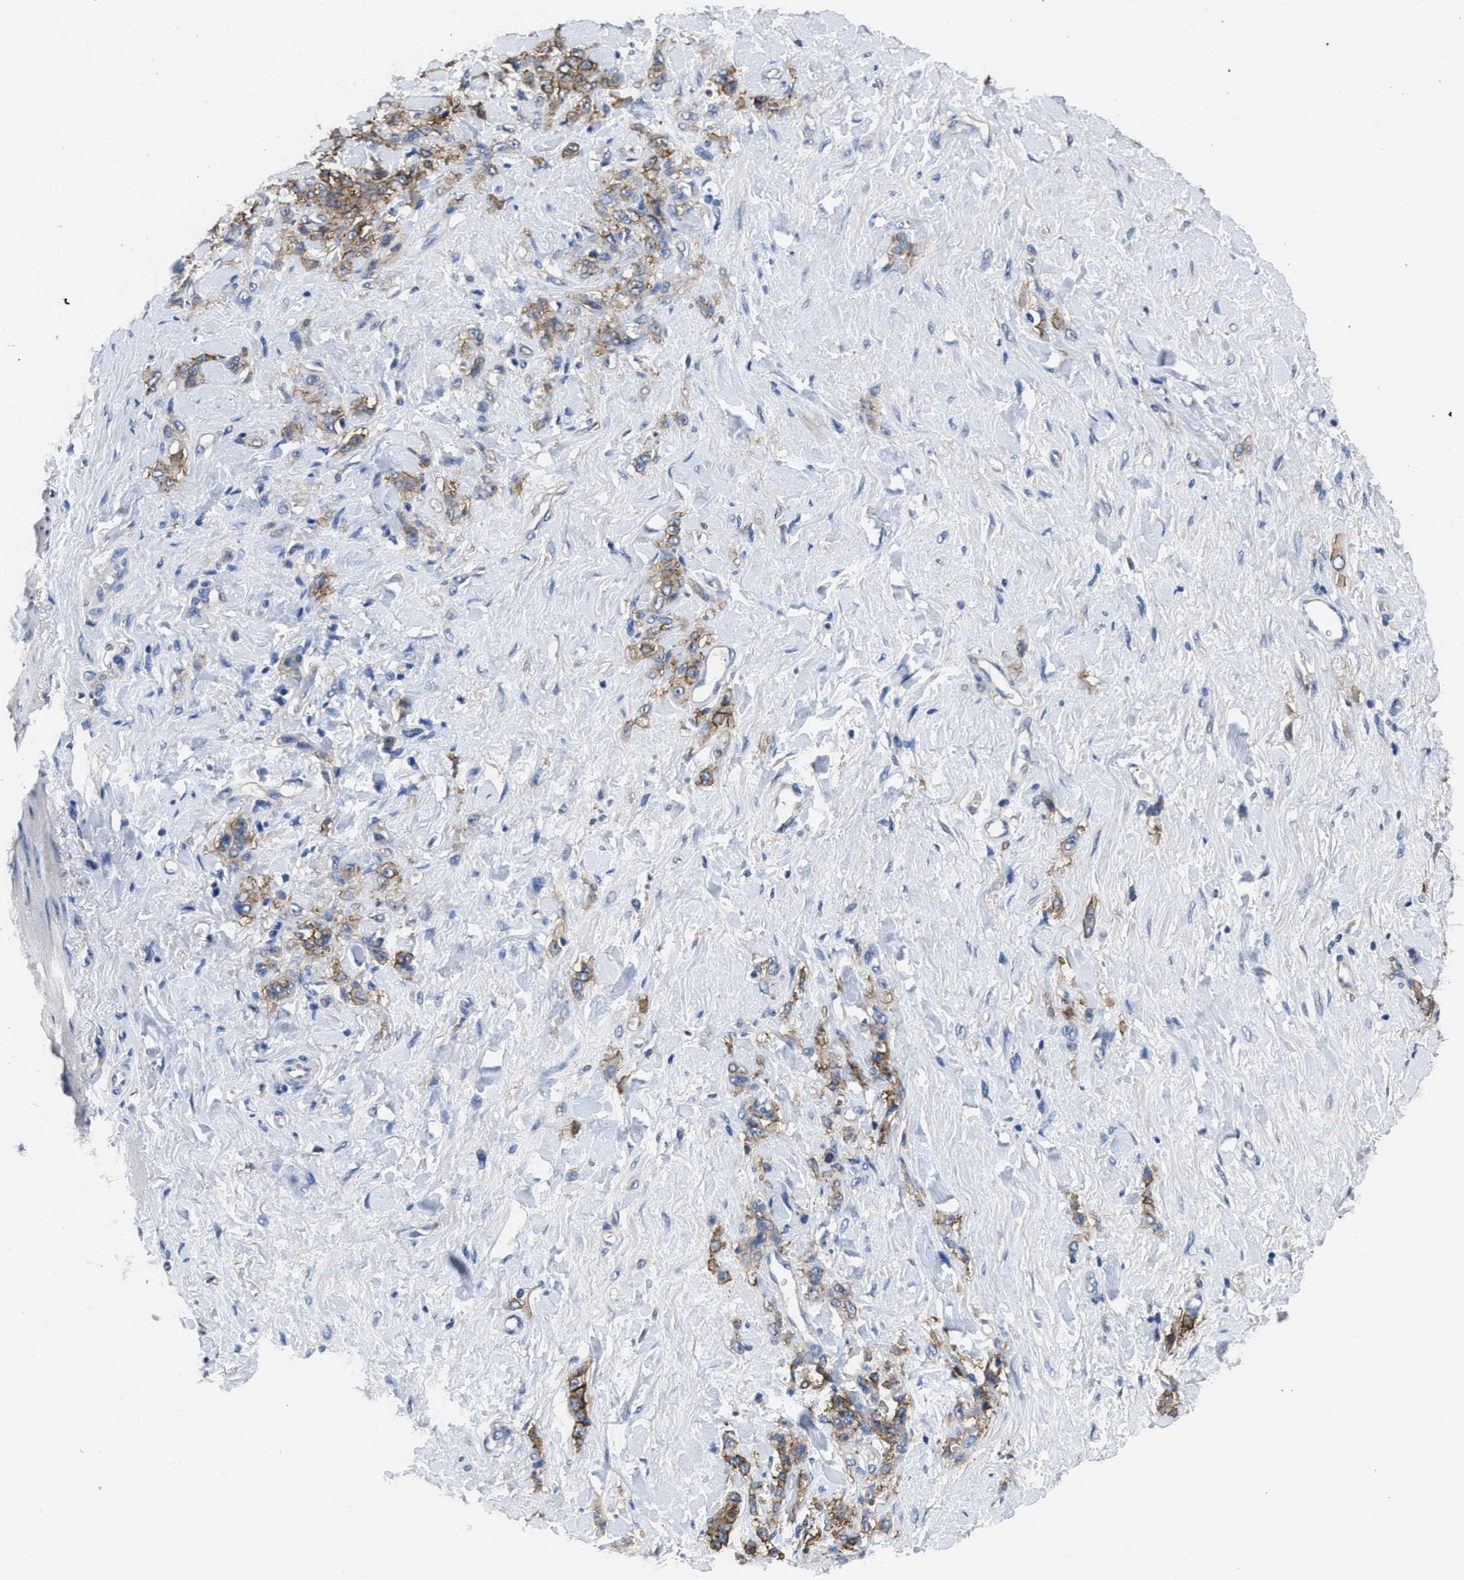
{"staining": {"intensity": "moderate", "quantity": ">75%", "location": "cytoplasmic/membranous"}, "tissue": "stomach cancer", "cell_type": "Tumor cells", "image_type": "cancer", "snomed": [{"axis": "morphology", "description": "Adenocarcinoma, NOS"}, {"axis": "topography", "description": "Stomach"}], "caption": "About >75% of tumor cells in adenocarcinoma (stomach) exhibit moderate cytoplasmic/membranous protein positivity as visualized by brown immunohistochemical staining.", "gene": "CA9", "patient": {"sex": "male", "age": 82}}